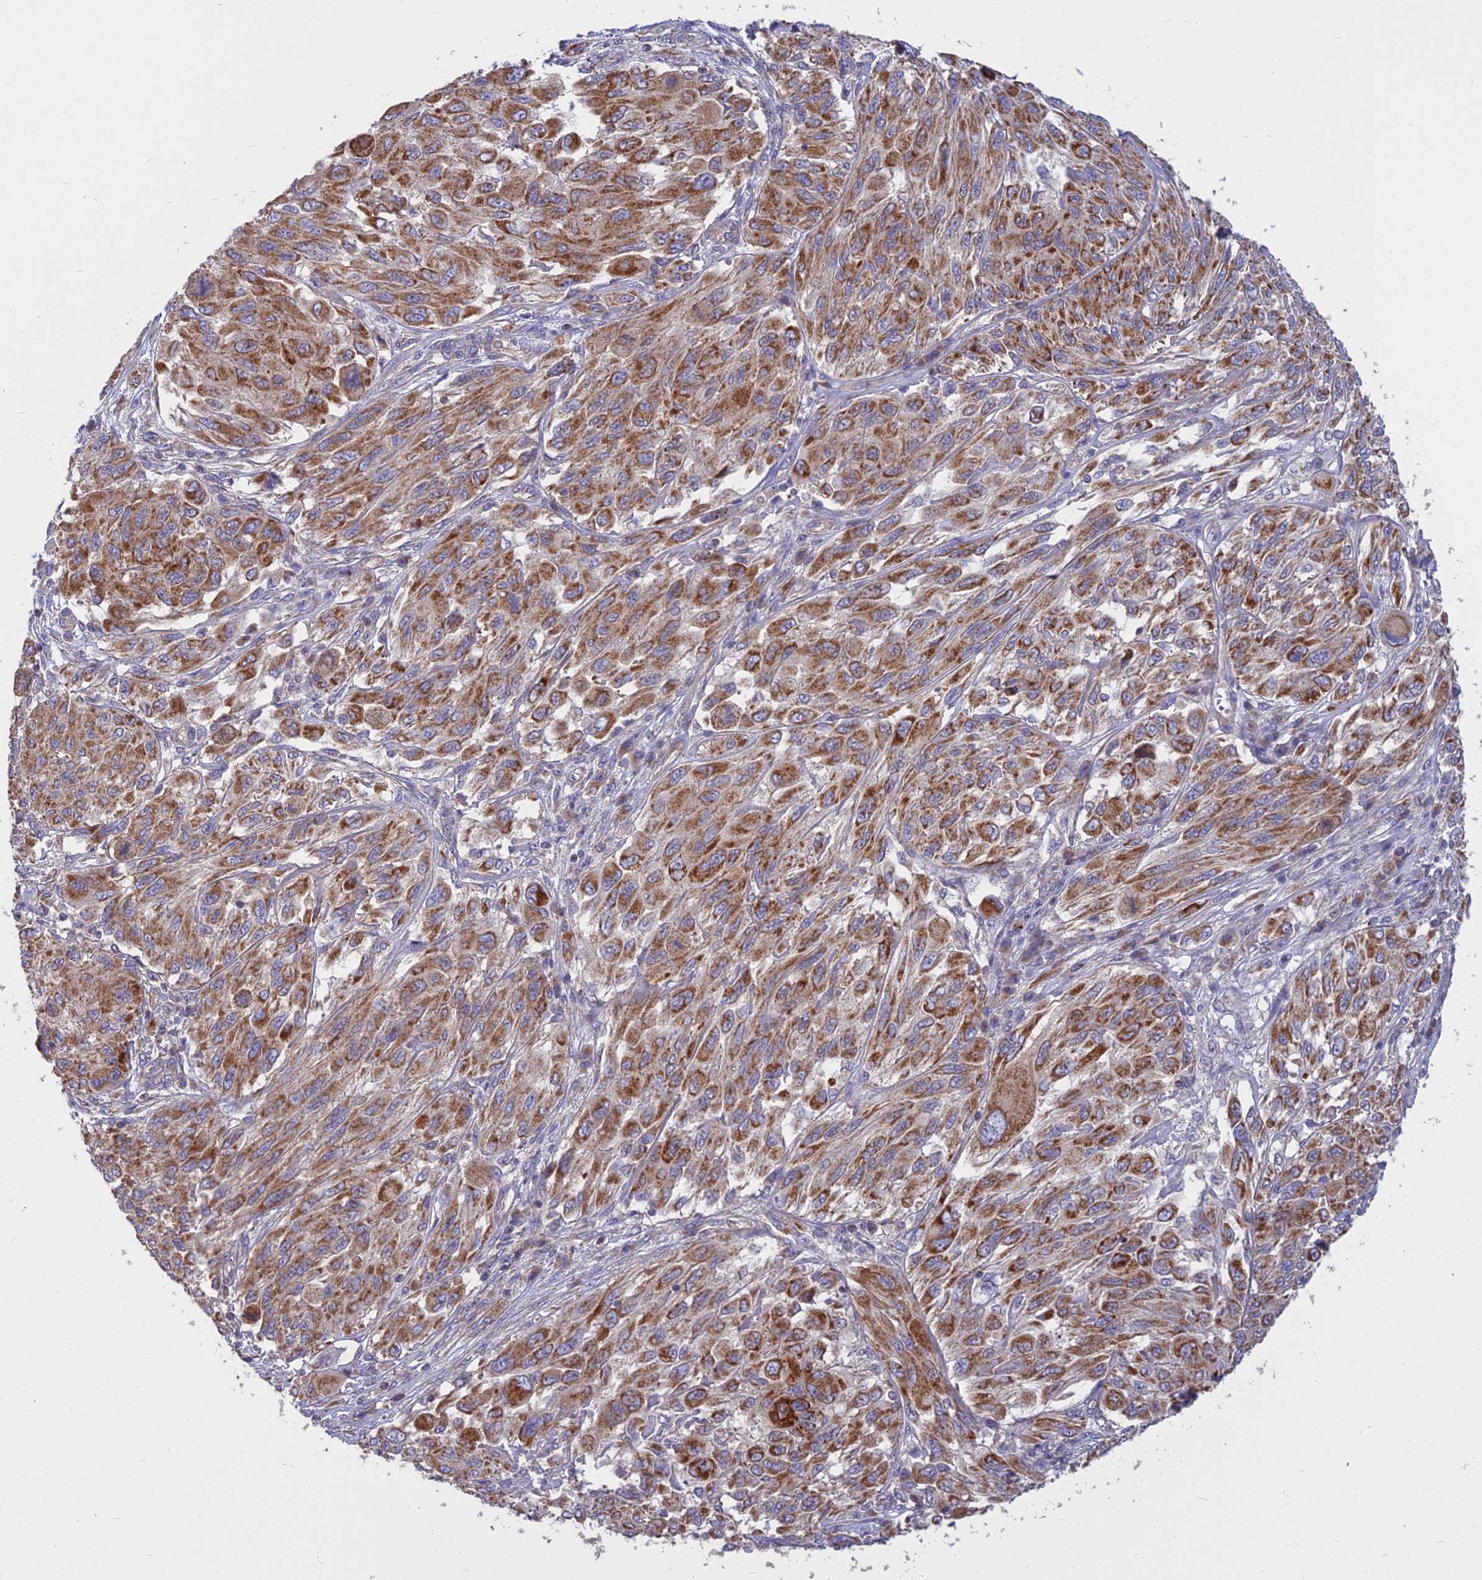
{"staining": {"intensity": "strong", "quantity": ">75%", "location": "cytoplasmic/membranous"}, "tissue": "melanoma", "cell_type": "Tumor cells", "image_type": "cancer", "snomed": [{"axis": "morphology", "description": "Malignant melanoma, NOS"}, {"axis": "topography", "description": "Skin"}], "caption": "Malignant melanoma tissue demonstrates strong cytoplasmic/membranous expression in about >75% of tumor cells, visualized by immunohistochemistry. The staining was performed using DAB, with brown indicating positive protein expression. Nuclei are stained blue with hematoxylin.", "gene": "COX20", "patient": {"sex": "female", "age": 91}}